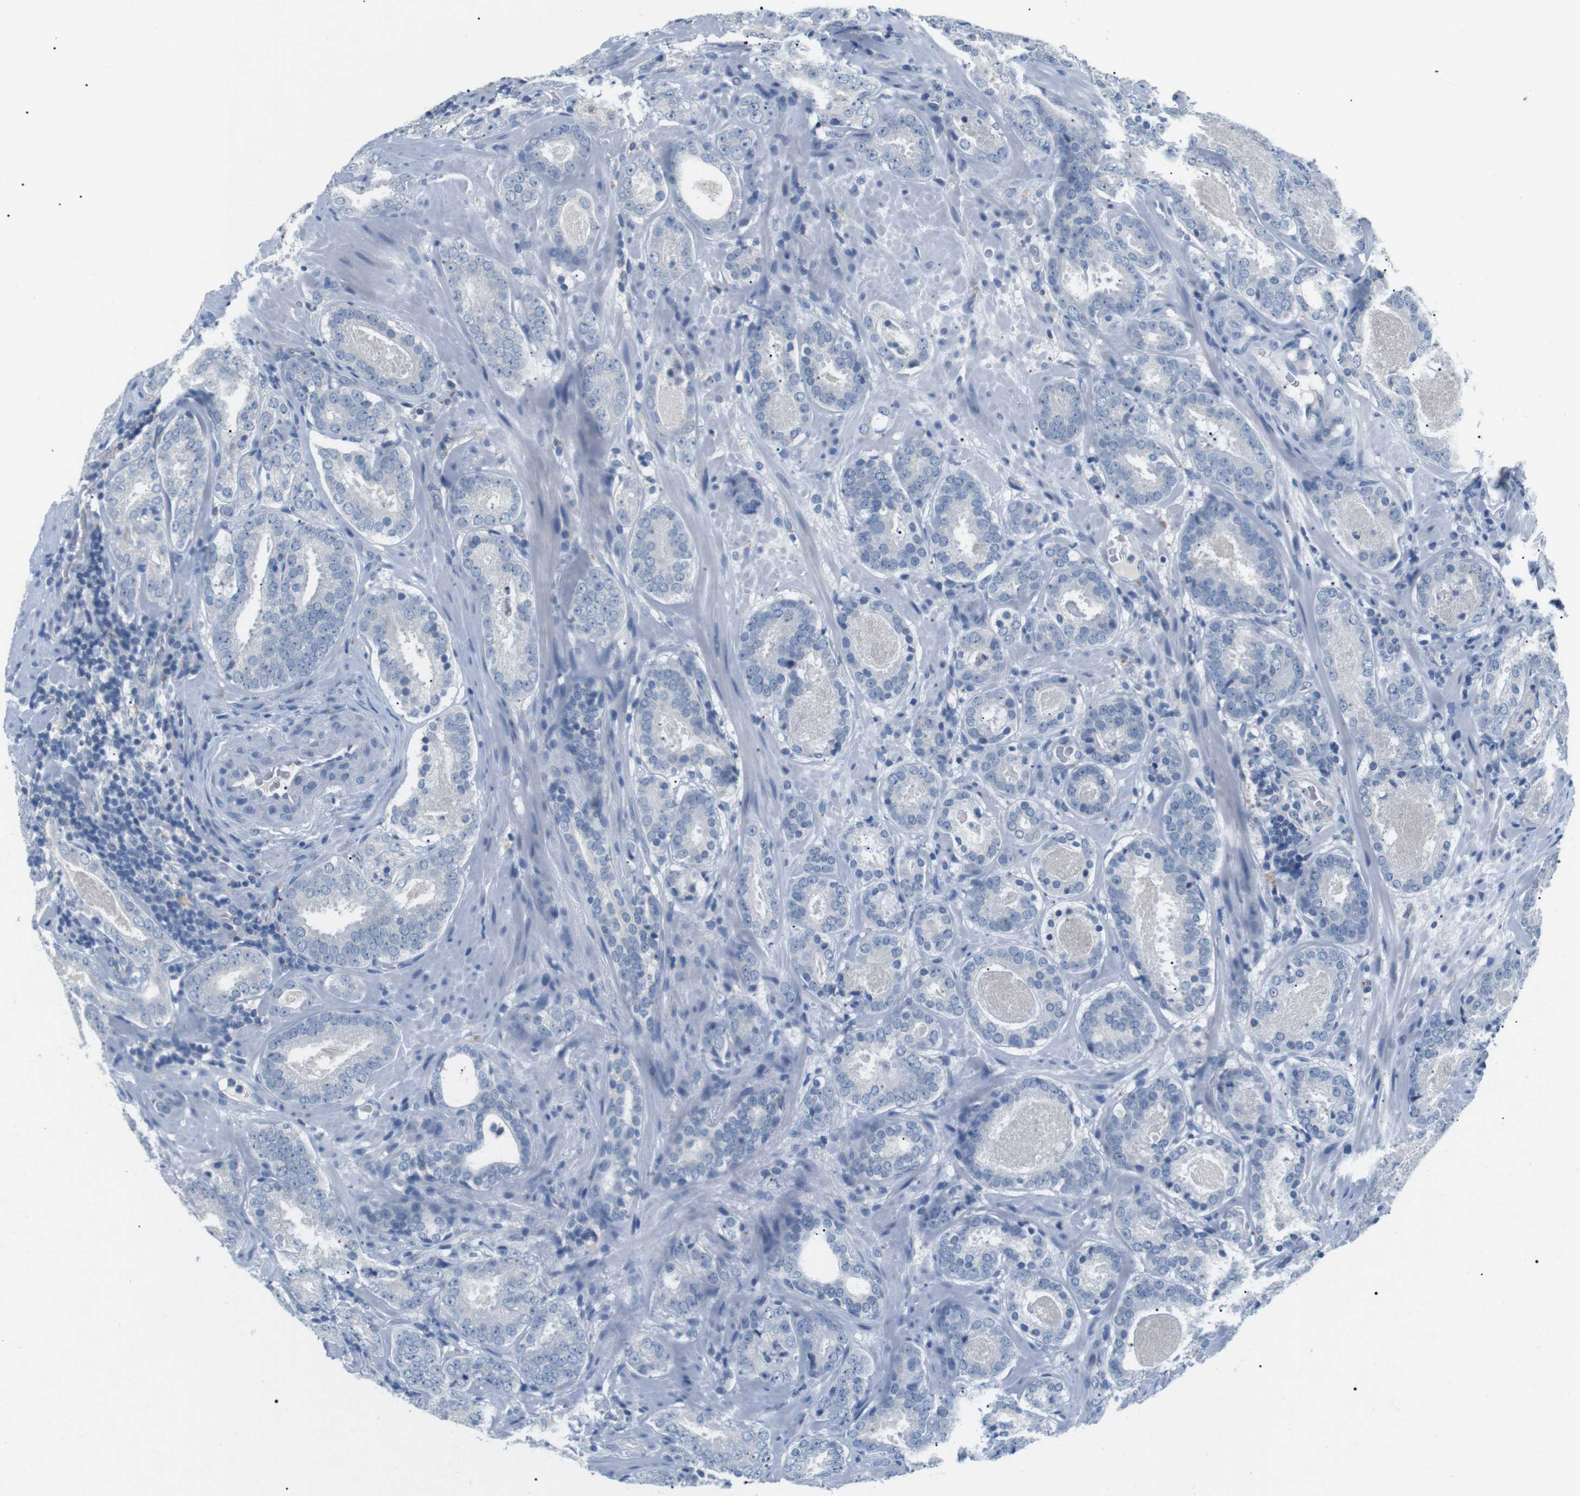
{"staining": {"intensity": "negative", "quantity": "none", "location": "none"}, "tissue": "prostate cancer", "cell_type": "Tumor cells", "image_type": "cancer", "snomed": [{"axis": "morphology", "description": "Adenocarcinoma, Low grade"}, {"axis": "topography", "description": "Prostate"}], "caption": "Tumor cells are negative for brown protein staining in low-grade adenocarcinoma (prostate).", "gene": "FCGRT", "patient": {"sex": "male", "age": 69}}